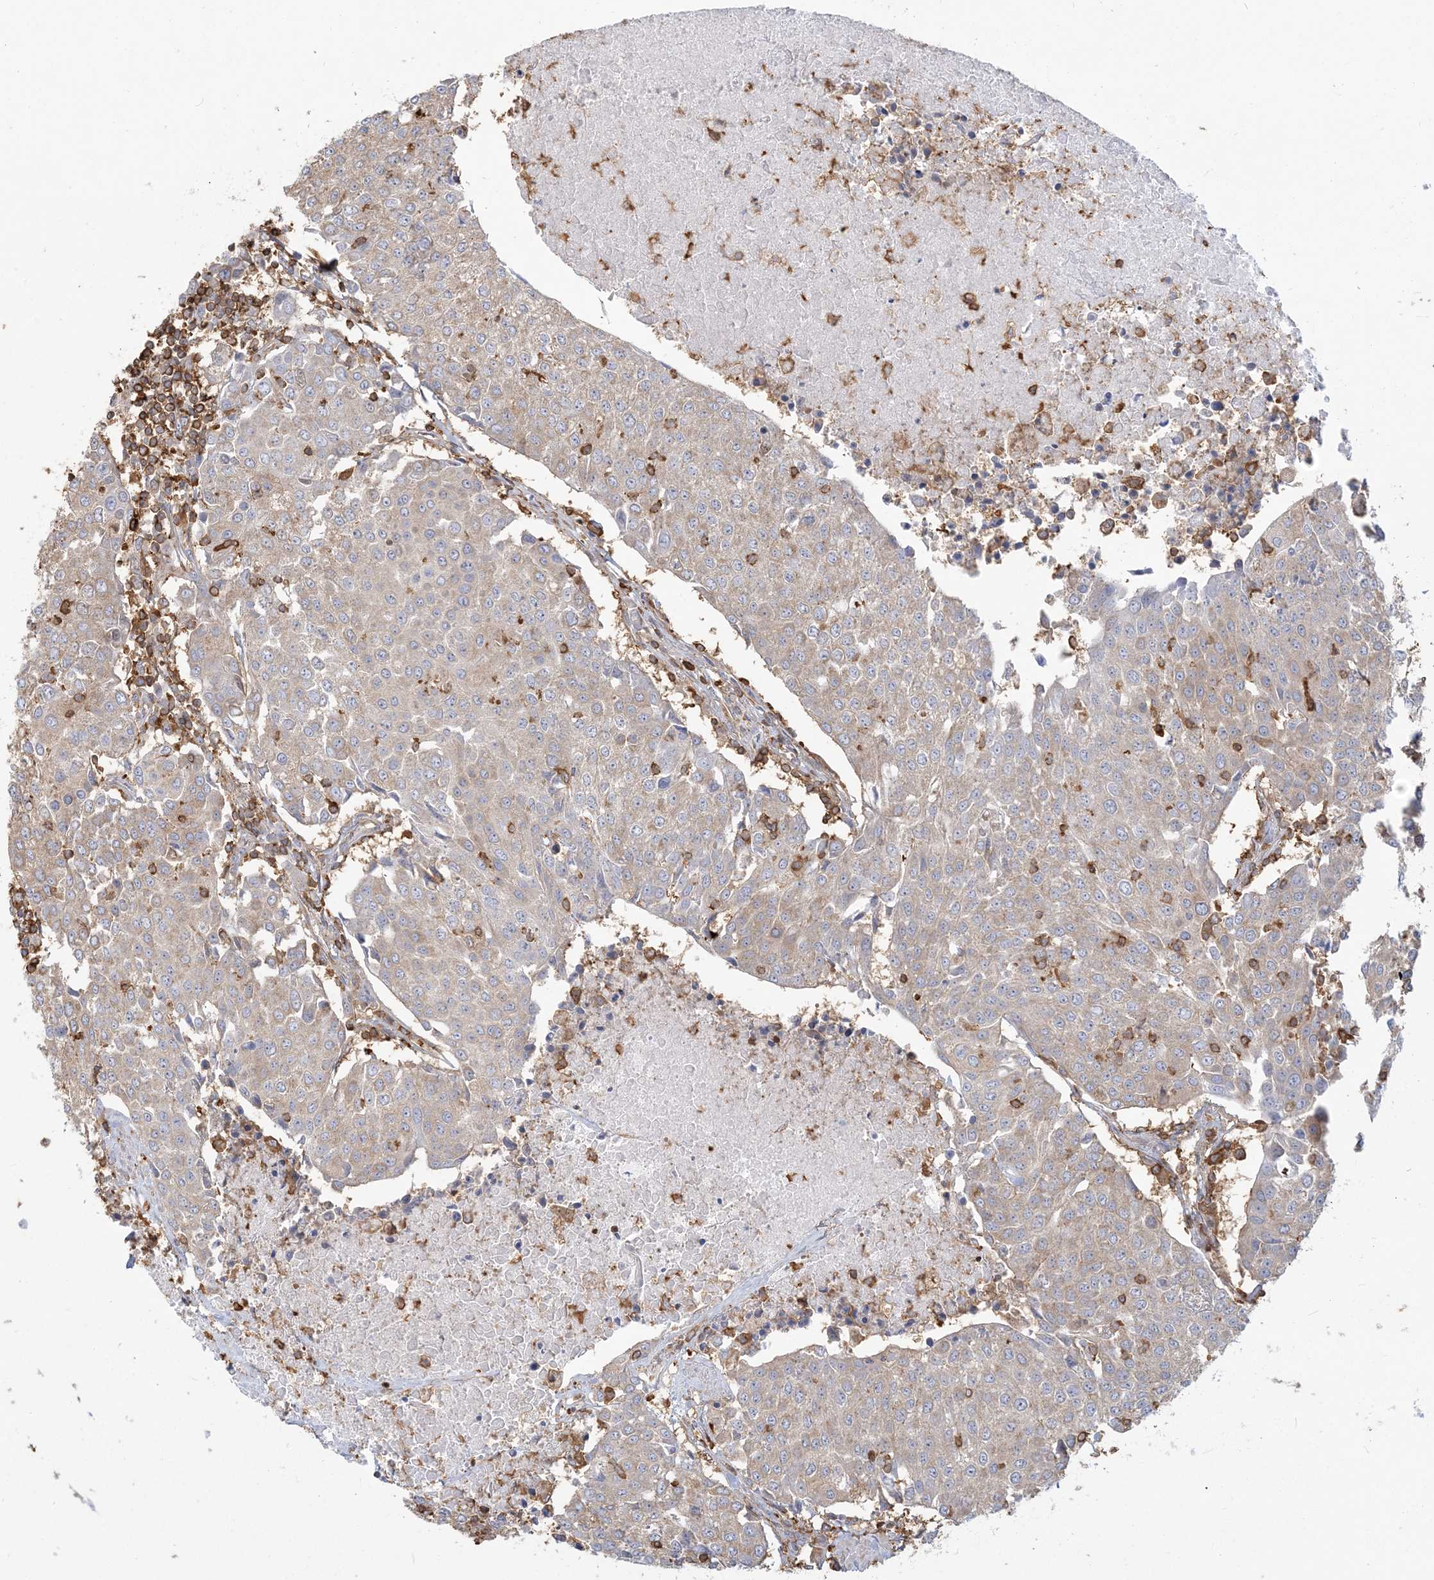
{"staining": {"intensity": "weak", "quantity": "25%-75%", "location": "cytoplasmic/membranous"}, "tissue": "urothelial cancer", "cell_type": "Tumor cells", "image_type": "cancer", "snomed": [{"axis": "morphology", "description": "Urothelial carcinoma, High grade"}, {"axis": "topography", "description": "Urinary bladder"}], "caption": "Immunohistochemical staining of human urothelial carcinoma (high-grade) shows low levels of weak cytoplasmic/membranous protein positivity in approximately 25%-75% of tumor cells. The protein of interest is stained brown, and the nuclei are stained in blue (DAB IHC with brightfield microscopy, high magnification).", "gene": "ANKS1A", "patient": {"sex": "female", "age": 85}}